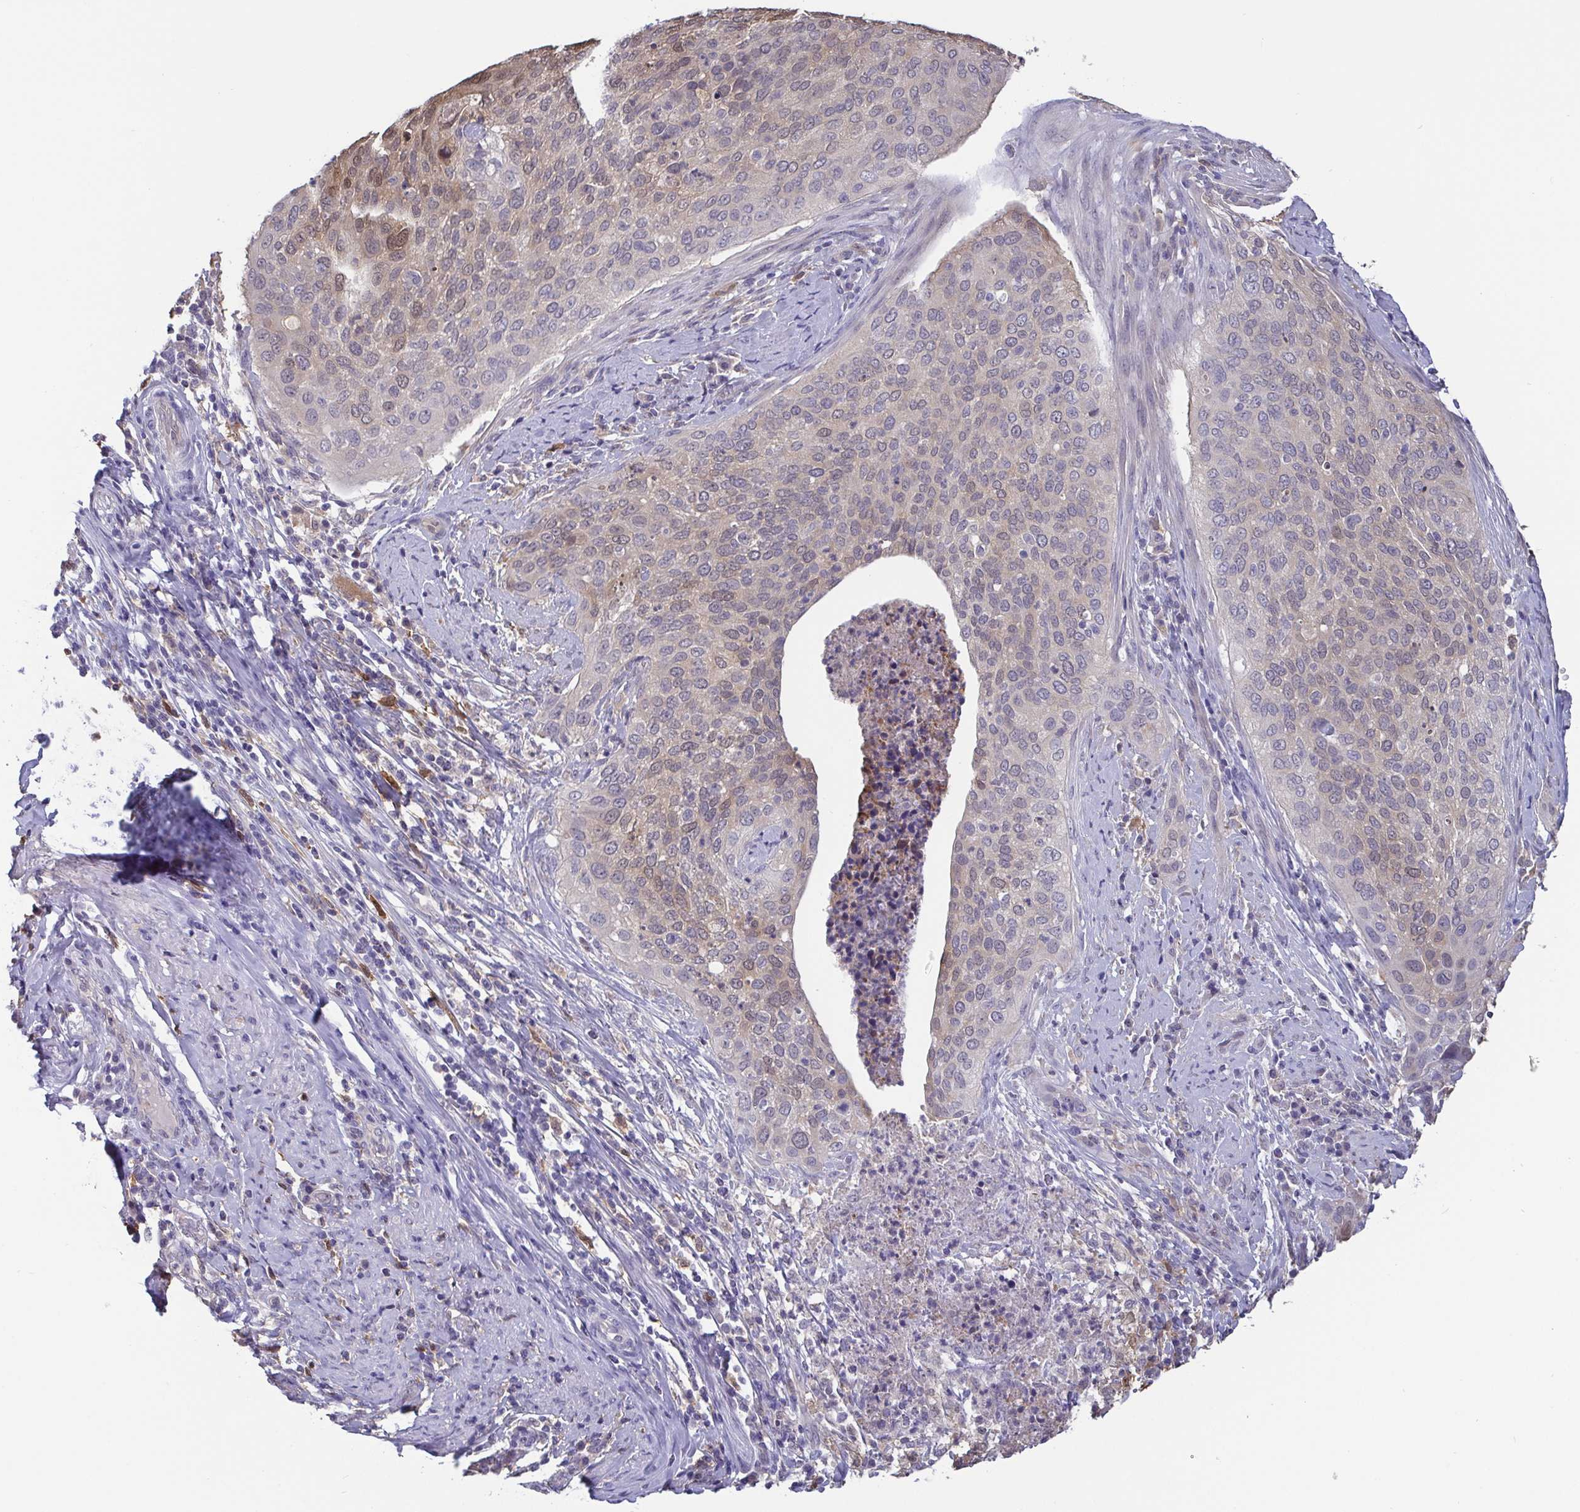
{"staining": {"intensity": "weak", "quantity": "<25%", "location": "nuclear"}, "tissue": "cervical cancer", "cell_type": "Tumor cells", "image_type": "cancer", "snomed": [{"axis": "morphology", "description": "Squamous cell carcinoma, NOS"}, {"axis": "topography", "description": "Cervix"}], "caption": "IHC of human cervical cancer shows no expression in tumor cells. (Immunohistochemistry (ihc), brightfield microscopy, high magnification).", "gene": "IDH1", "patient": {"sex": "female", "age": 38}}